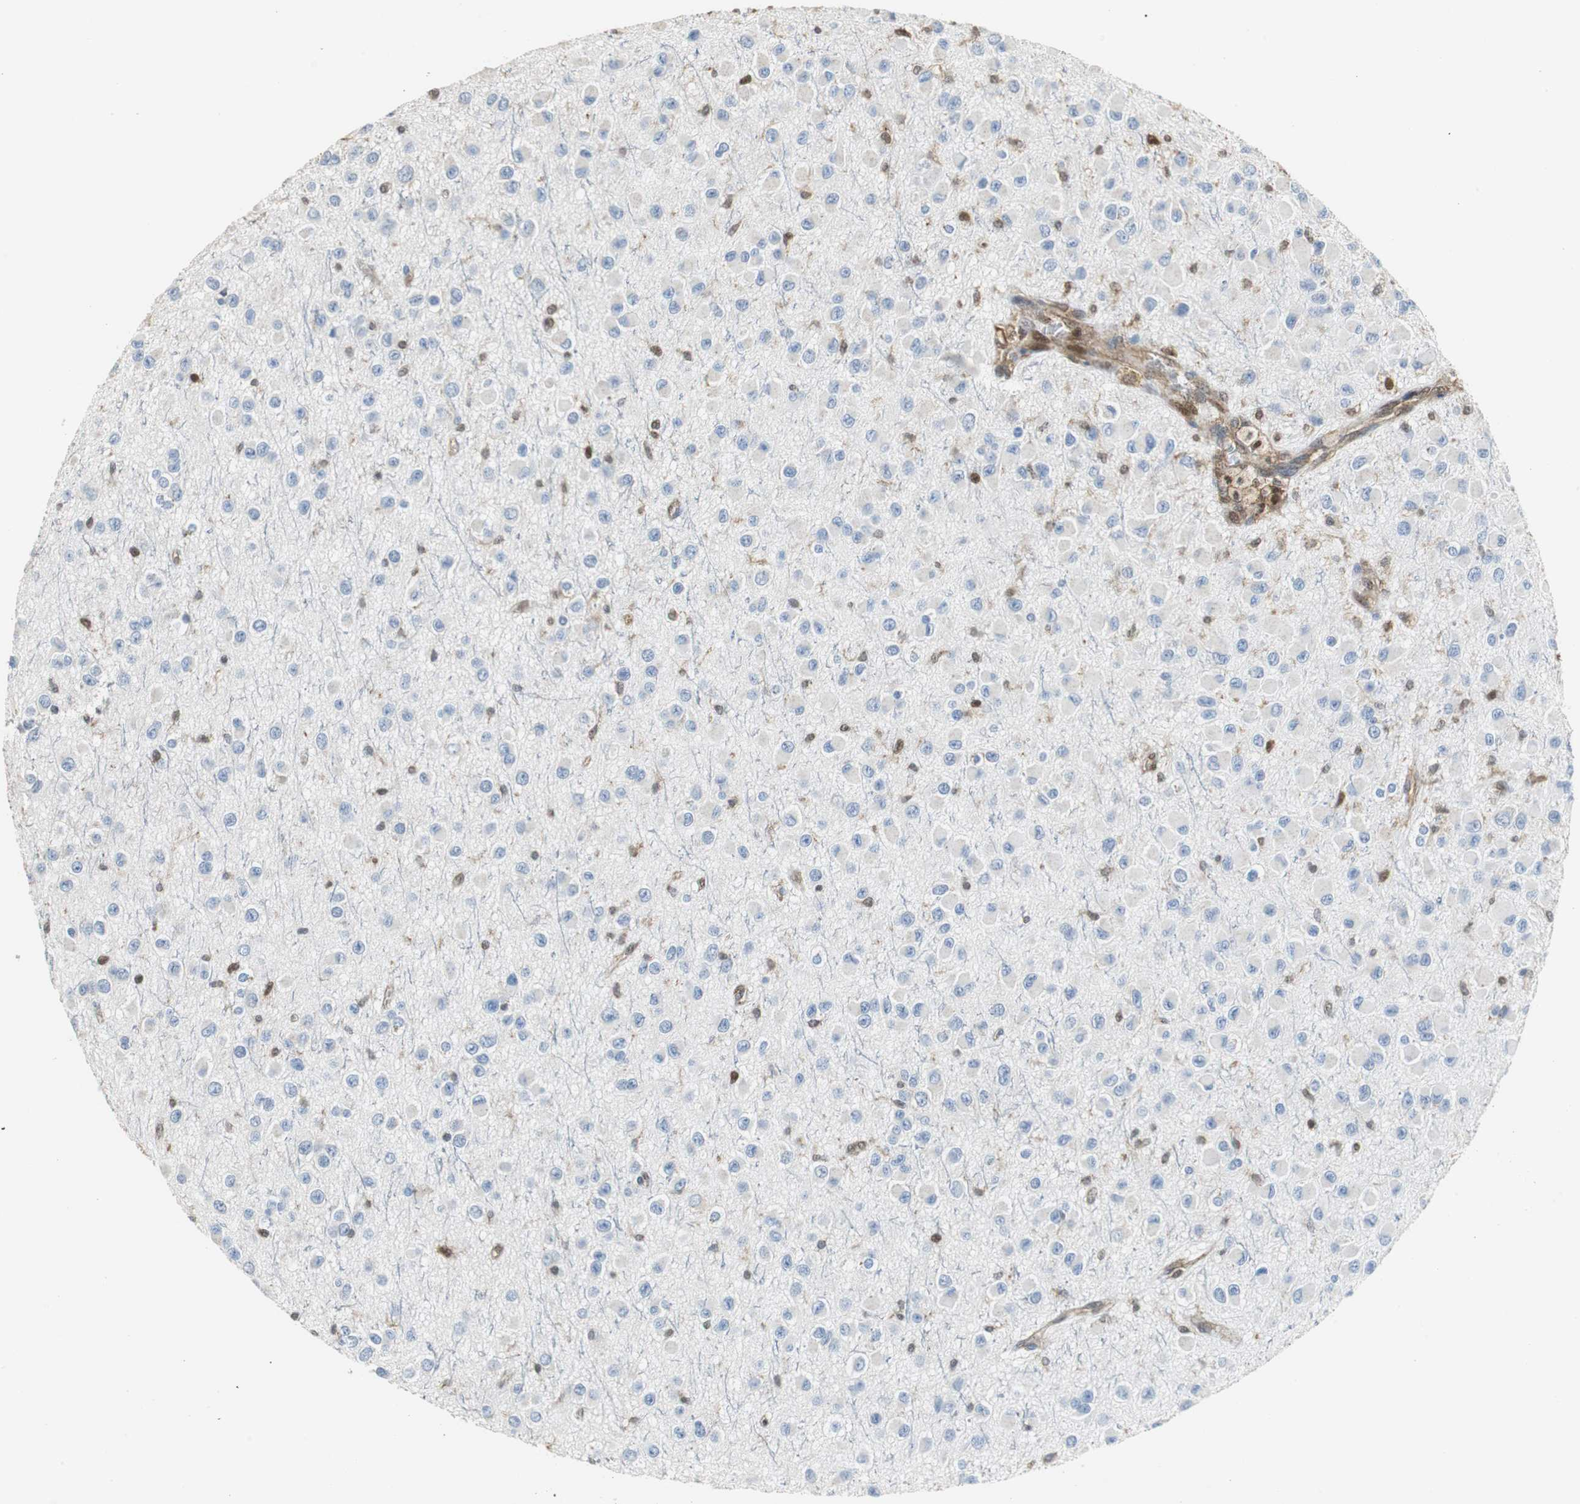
{"staining": {"intensity": "negative", "quantity": "none", "location": "none"}, "tissue": "glioma", "cell_type": "Tumor cells", "image_type": "cancer", "snomed": [{"axis": "morphology", "description": "Glioma, malignant, Low grade"}, {"axis": "topography", "description": "Brain"}], "caption": "Image shows no protein staining in tumor cells of glioma tissue.", "gene": "GSDMD", "patient": {"sex": "male", "age": 42}}